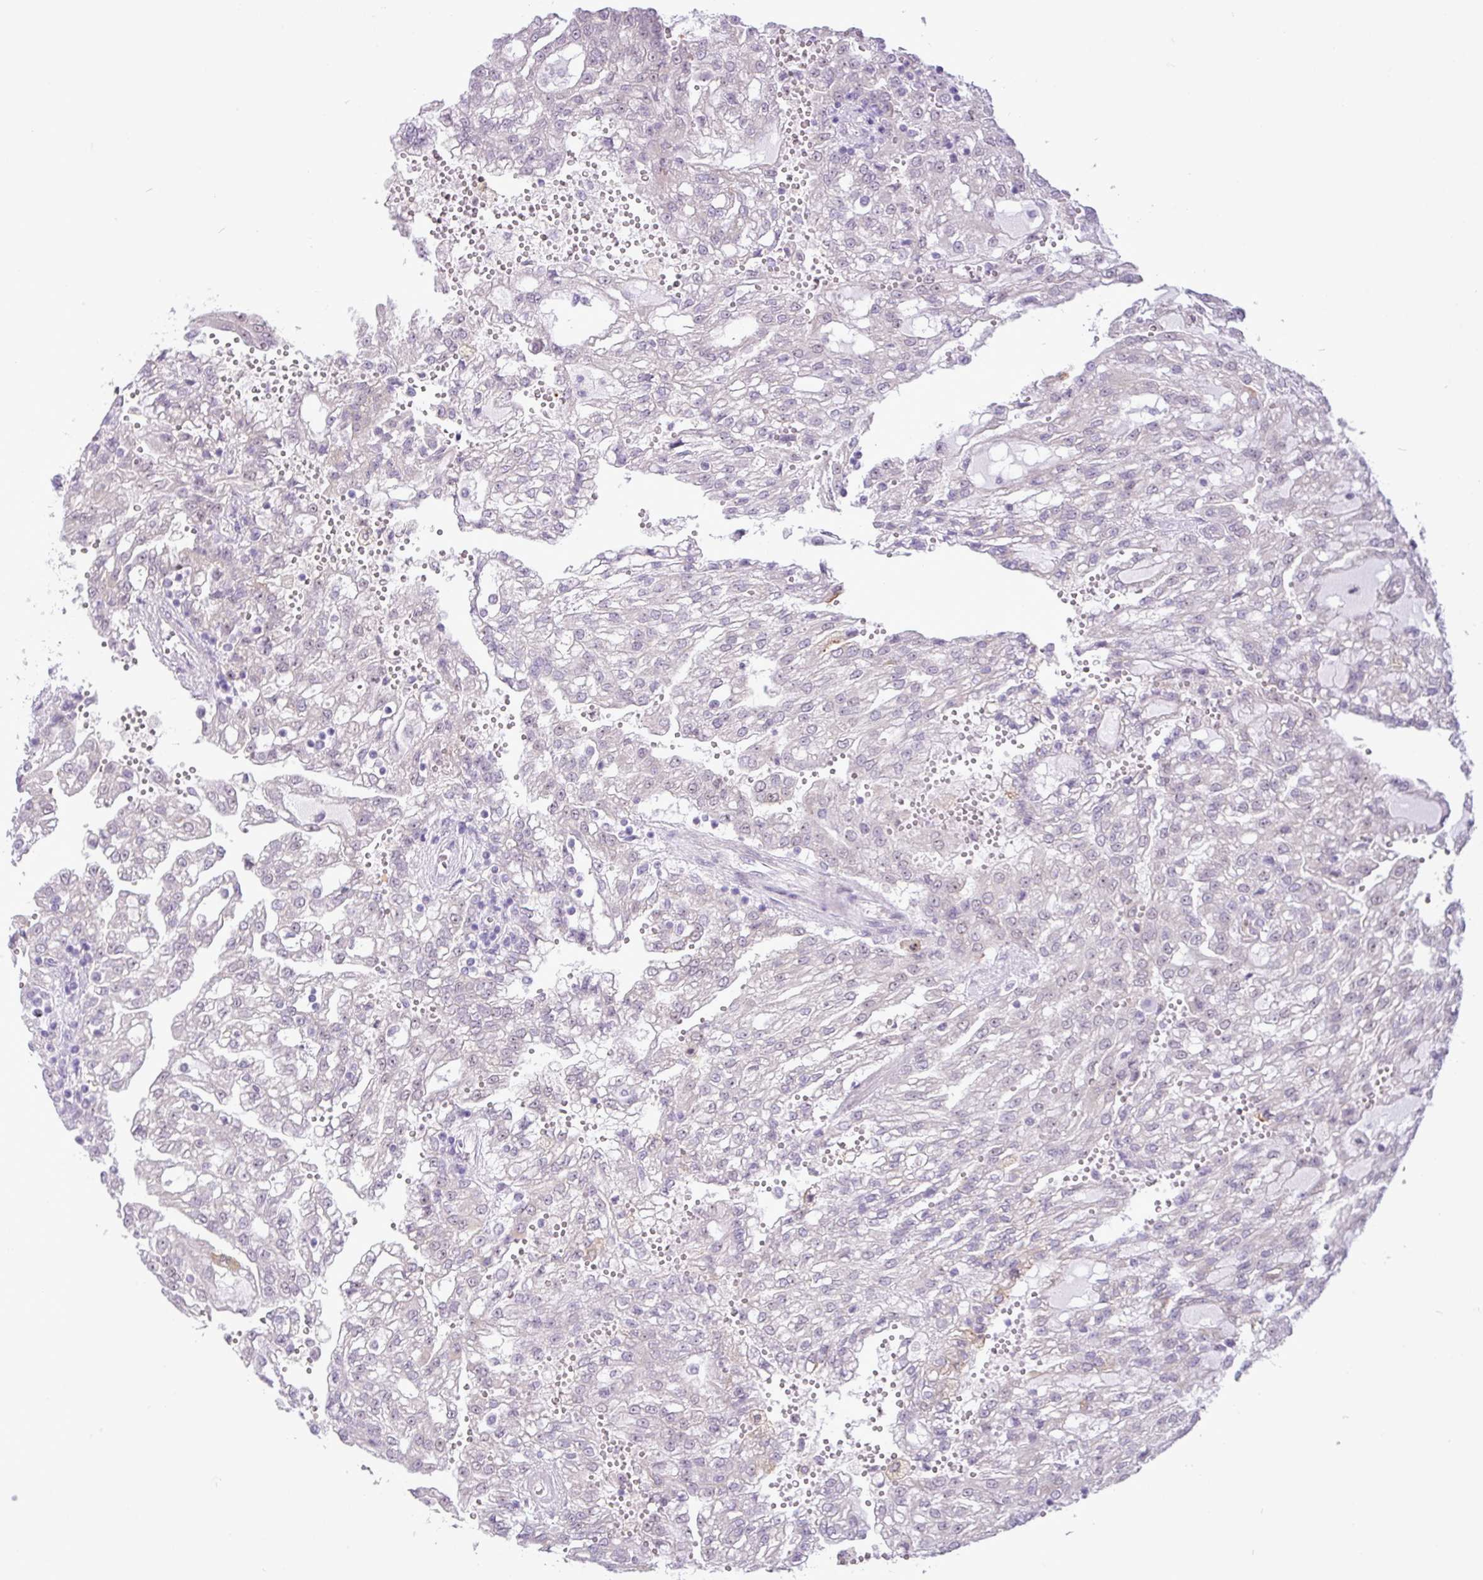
{"staining": {"intensity": "negative", "quantity": "none", "location": "none"}, "tissue": "renal cancer", "cell_type": "Tumor cells", "image_type": "cancer", "snomed": [{"axis": "morphology", "description": "Adenocarcinoma, NOS"}, {"axis": "topography", "description": "Kidney"}], "caption": "Renal cancer (adenocarcinoma) was stained to show a protein in brown. There is no significant positivity in tumor cells. Nuclei are stained in blue.", "gene": "MAK16", "patient": {"sex": "male", "age": 63}}